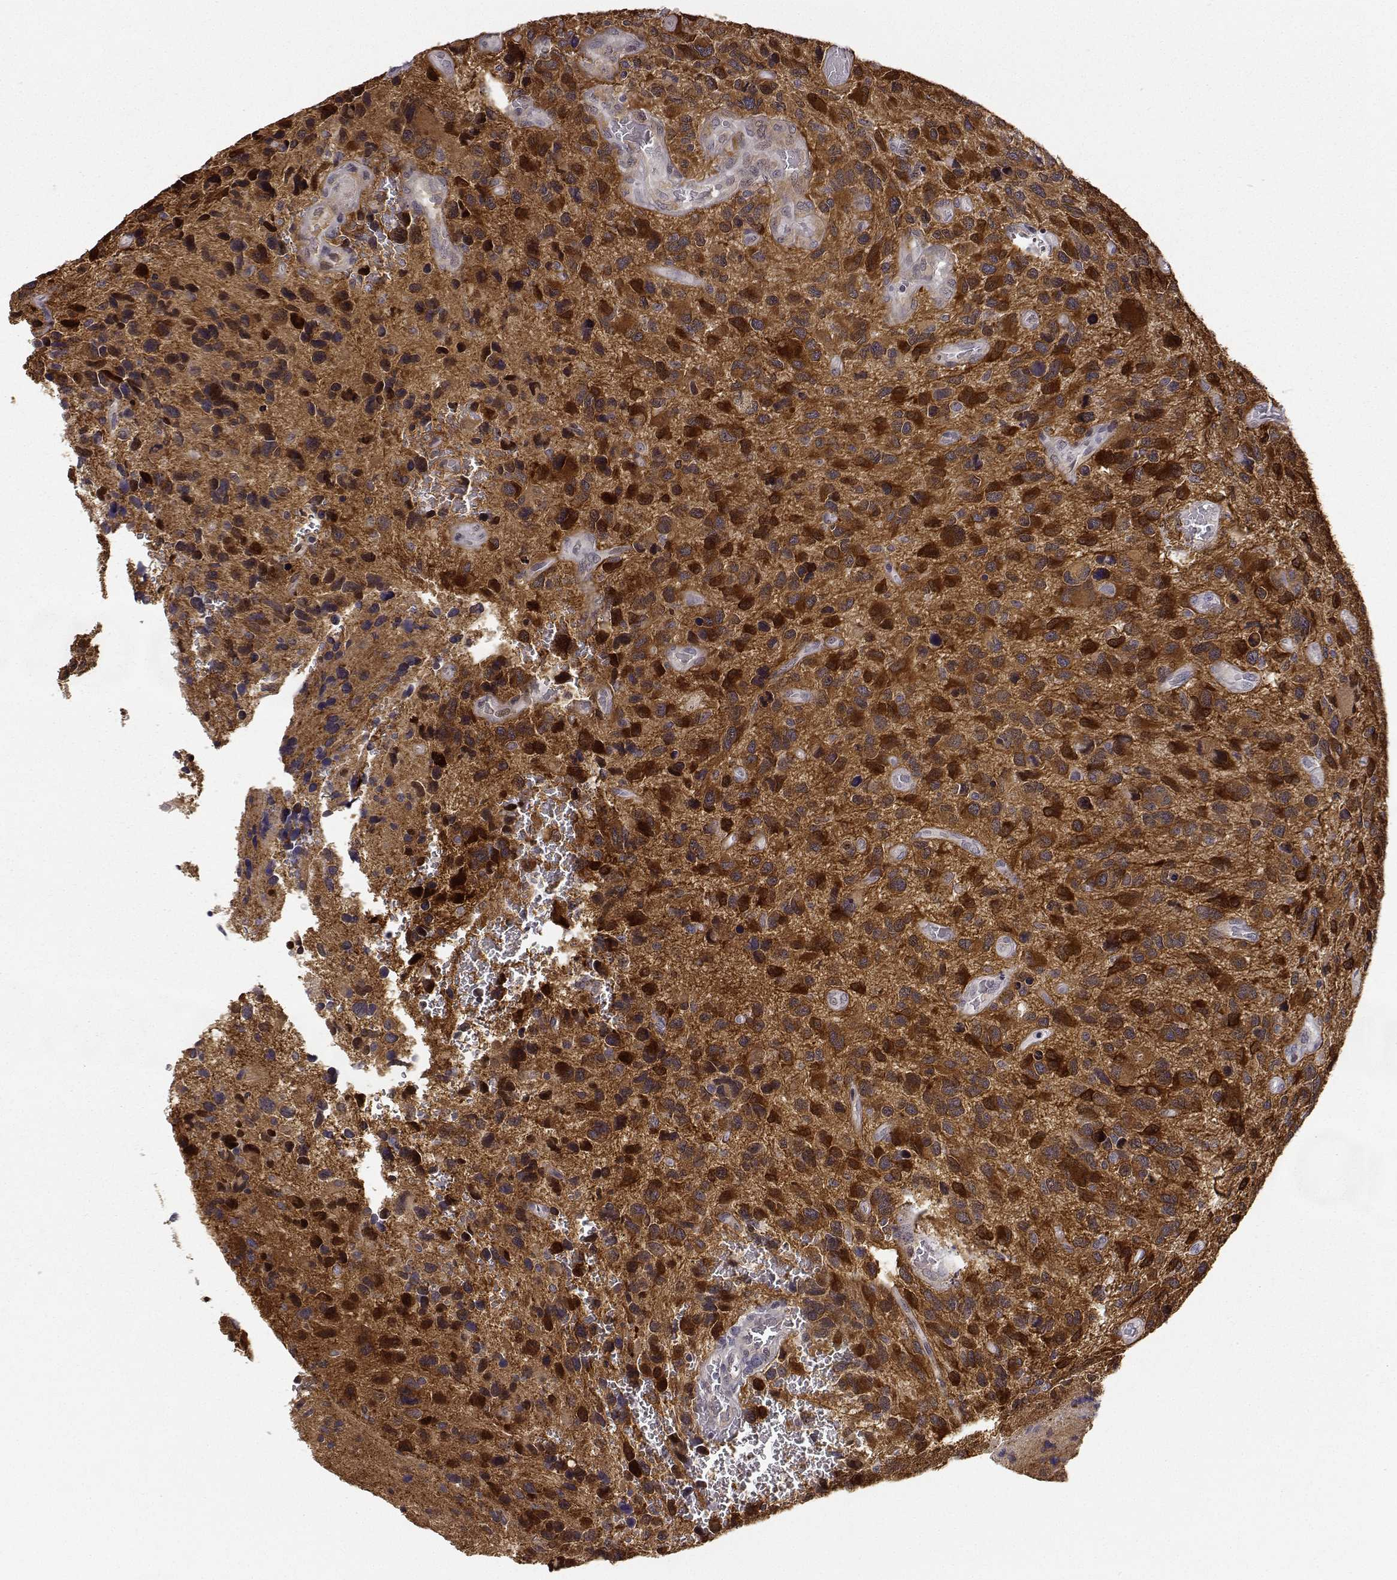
{"staining": {"intensity": "strong", "quantity": ">75%", "location": "cytoplasmic/membranous,nuclear"}, "tissue": "glioma", "cell_type": "Tumor cells", "image_type": "cancer", "snomed": [{"axis": "morphology", "description": "Glioma, malignant, NOS"}, {"axis": "morphology", "description": "Glioma, malignant, High grade"}, {"axis": "topography", "description": "Brain"}], "caption": "The immunohistochemical stain shows strong cytoplasmic/membranous and nuclear positivity in tumor cells of malignant glioma (high-grade) tissue. The staining was performed using DAB (3,3'-diaminobenzidine) to visualize the protein expression in brown, while the nuclei were stained in blue with hematoxylin (Magnification: 20x).", "gene": "PHGDH", "patient": {"sex": "female", "age": 71}}